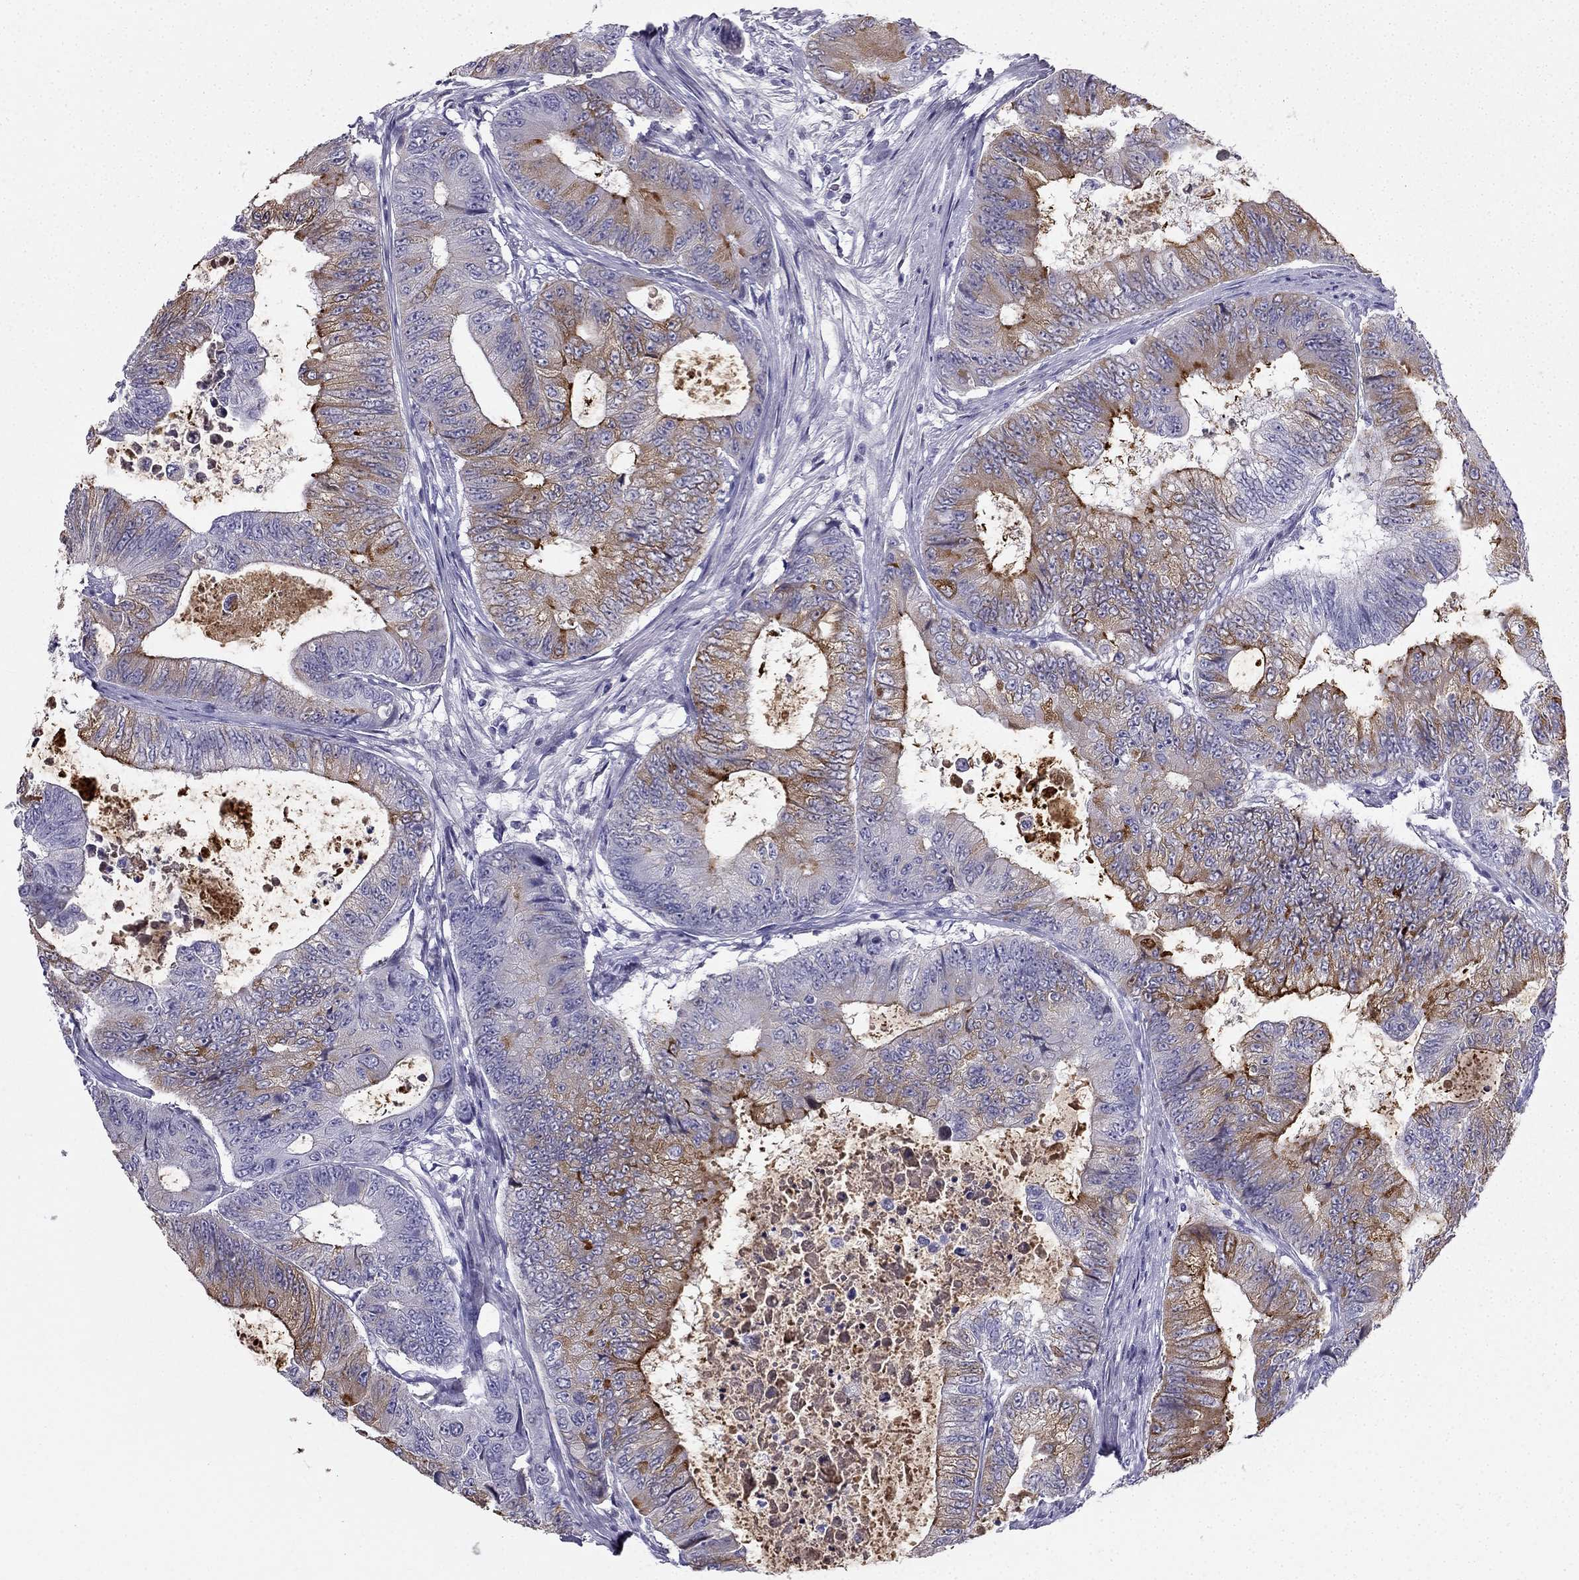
{"staining": {"intensity": "moderate", "quantity": "25%-75%", "location": "cytoplasmic/membranous"}, "tissue": "colorectal cancer", "cell_type": "Tumor cells", "image_type": "cancer", "snomed": [{"axis": "morphology", "description": "Adenocarcinoma, NOS"}, {"axis": "topography", "description": "Colon"}], "caption": "DAB immunohistochemical staining of colorectal cancer (adenocarcinoma) reveals moderate cytoplasmic/membranous protein expression in approximately 25%-75% of tumor cells.", "gene": "TFF3", "patient": {"sex": "female", "age": 48}}